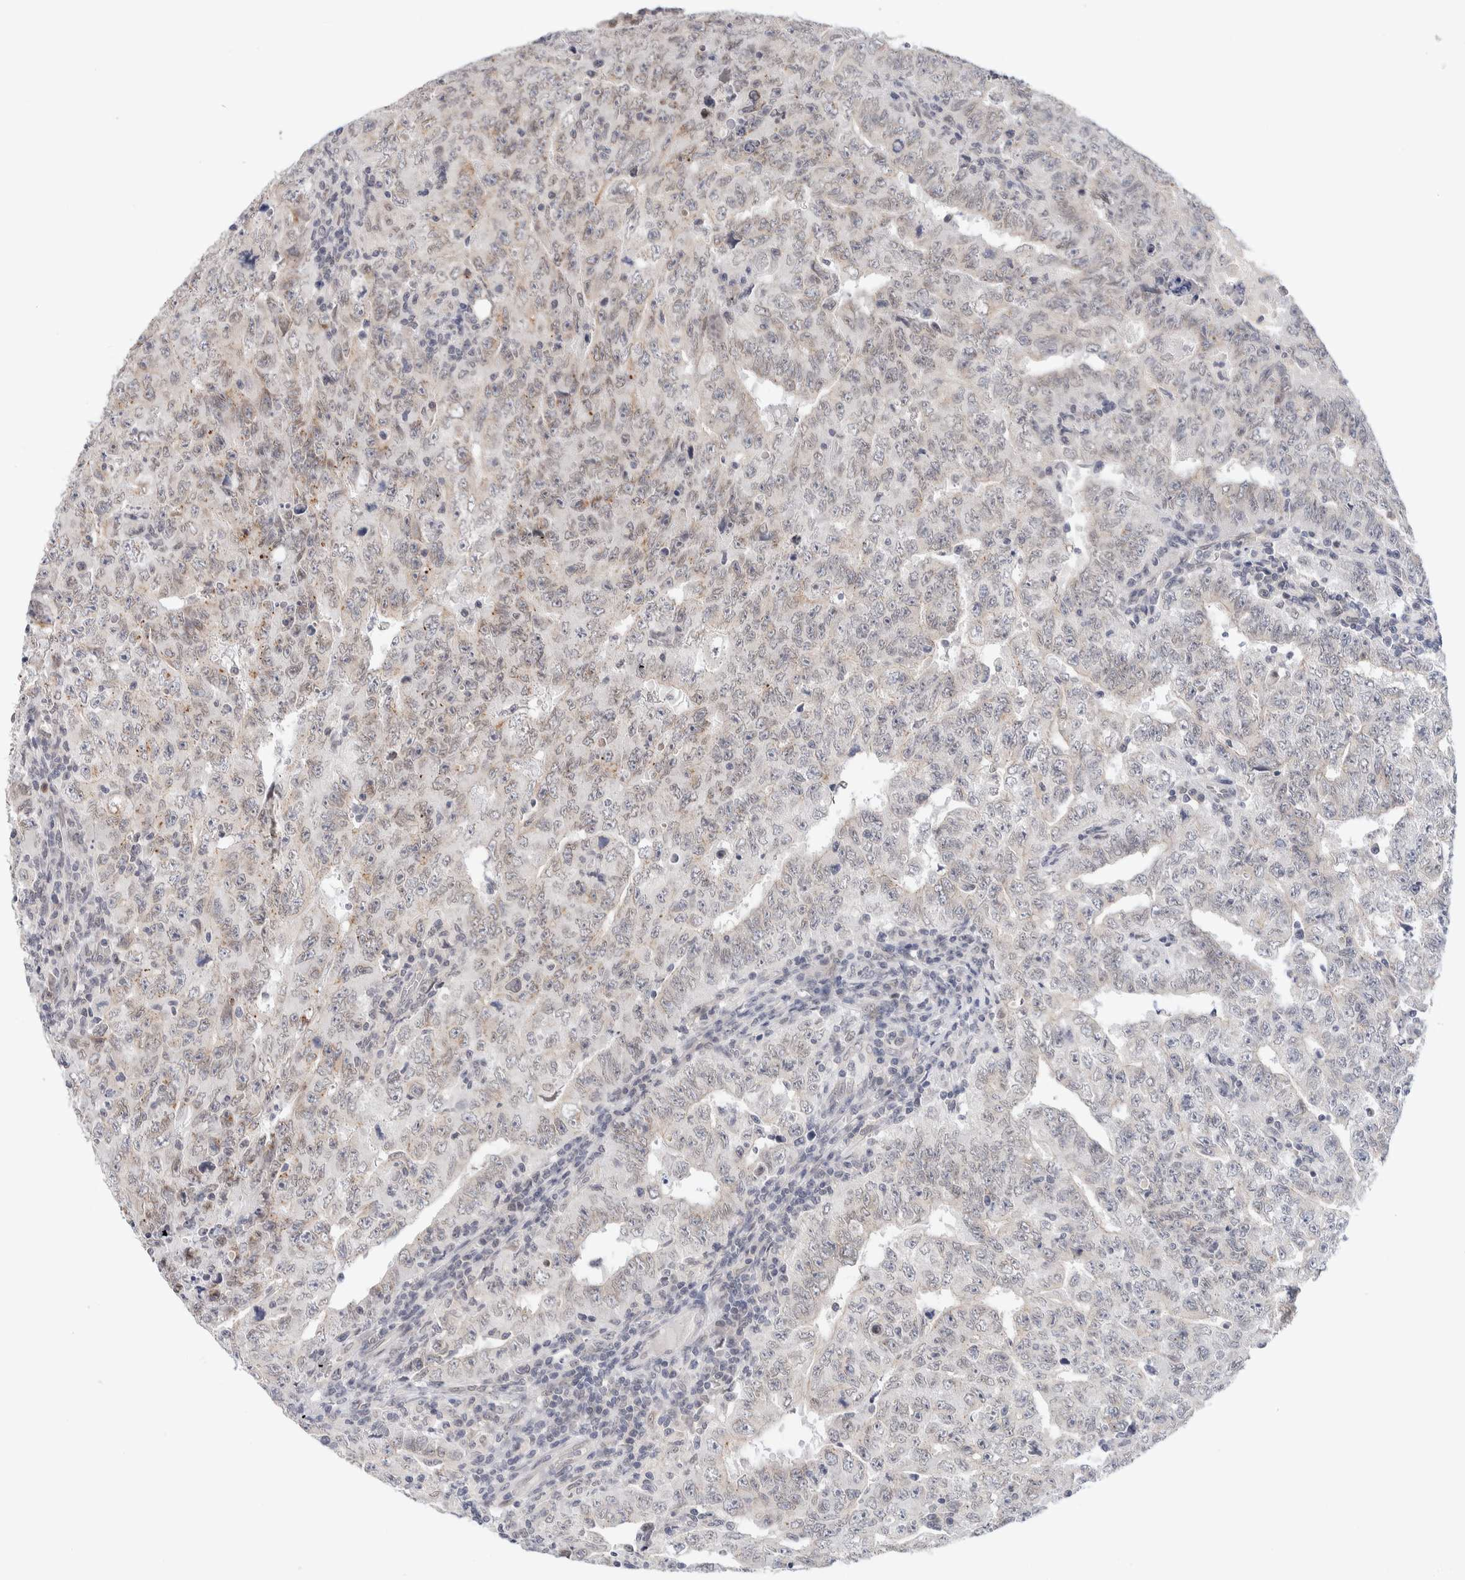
{"staining": {"intensity": "negative", "quantity": "none", "location": "none"}, "tissue": "testis cancer", "cell_type": "Tumor cells", "image_type": "cancer", "snomed": [{"axis": "morphology", "description": "Carcinoma, Embryonal, NOS"}, {"axis": "topography", "description": "Testis"}], "caption": "IHC micrograph of neoplastic tissue: testis embryonal carcinoma stained with DAB (3,3'-diaminobenzidine) reveals no significant protein expression in tumor cells. (Brightfield microscopy of DAB (3,3'-diaminobenzidine) IHC at high magnification).", "gene": "CRAT", "patient": {"sex": "male", "age": 26}}